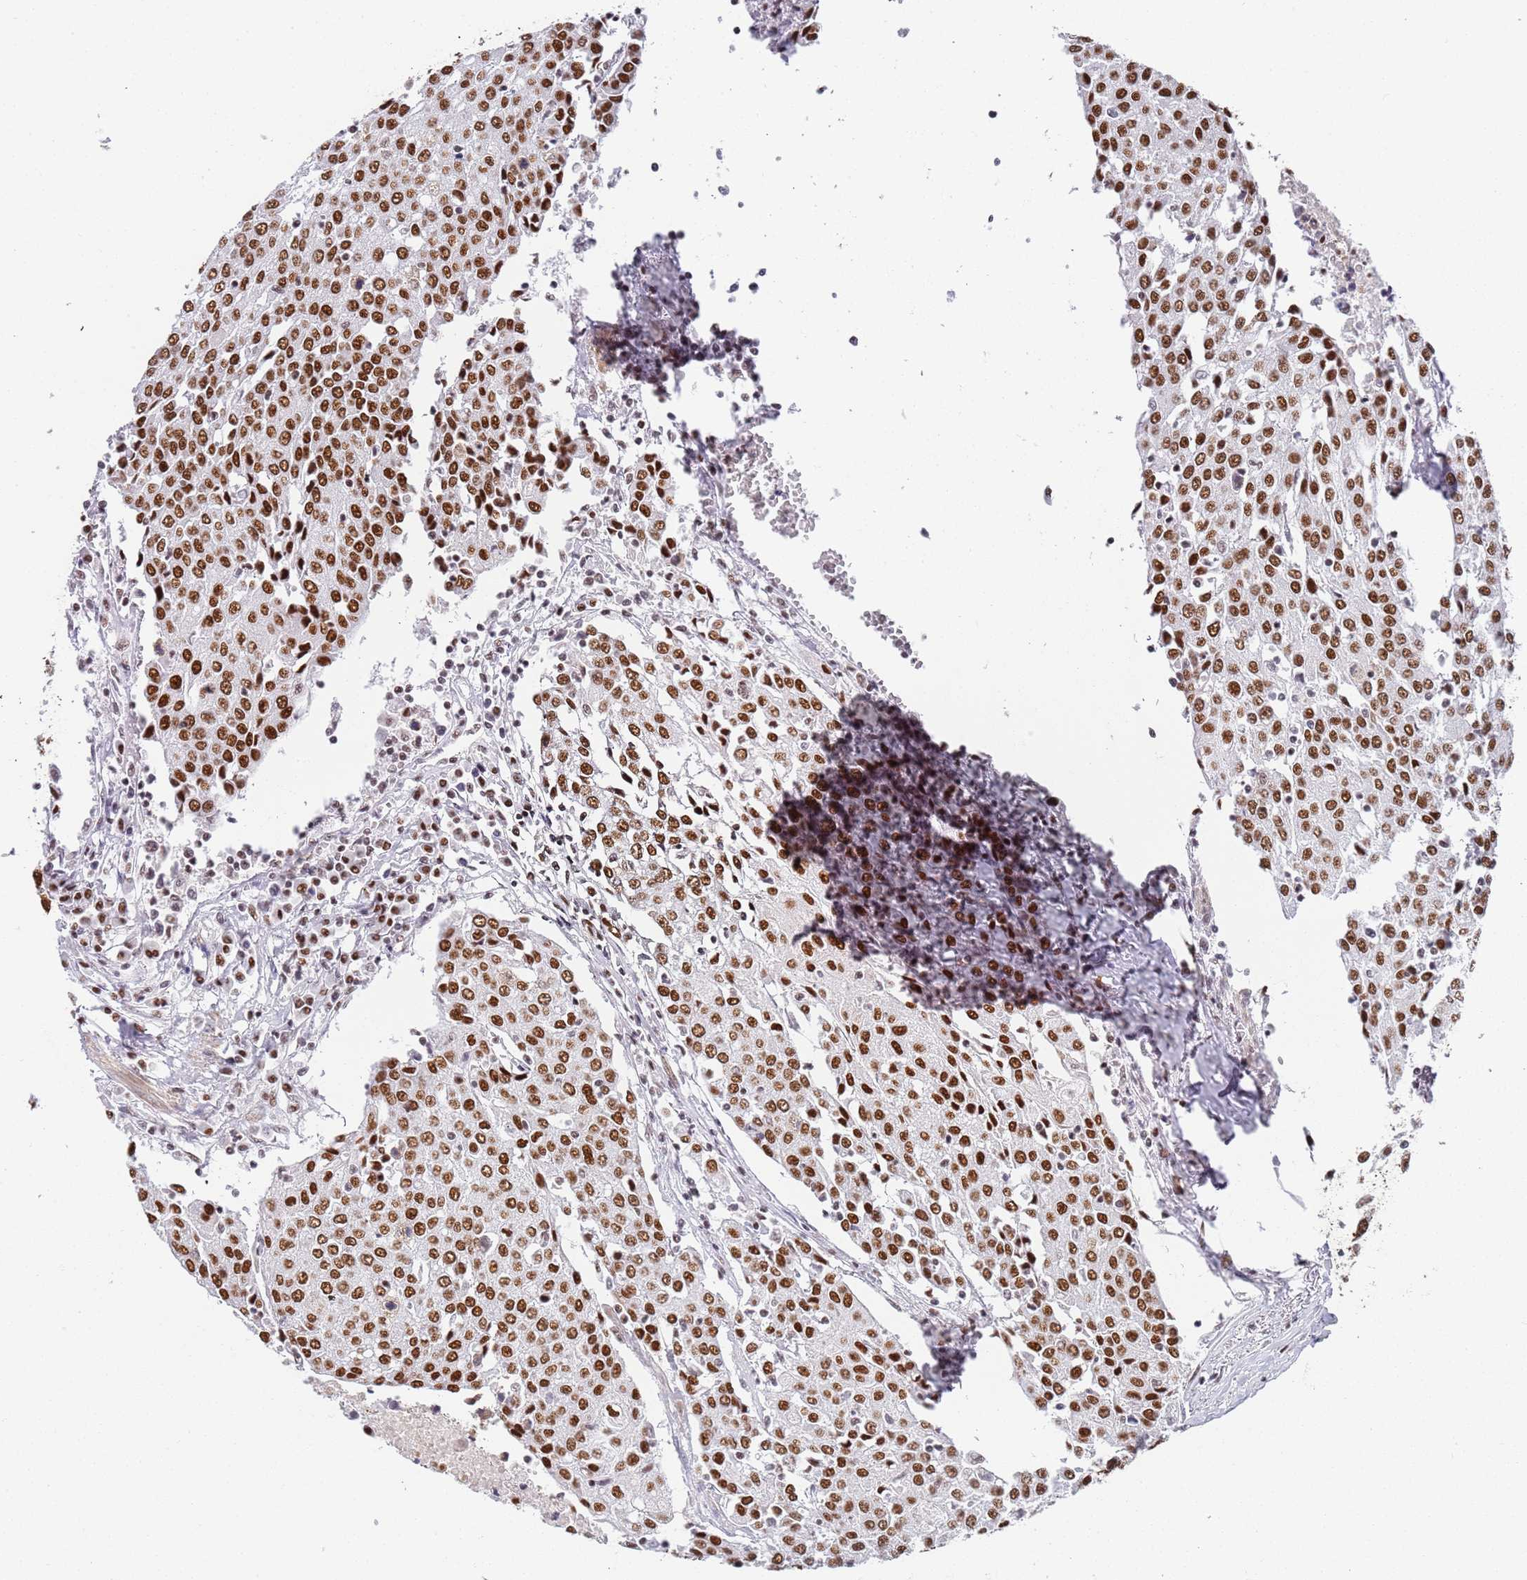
{"staining": {"intensity": "strong", "quantity": ">75%", "location": "nuclear"}, "tissue": "urothelial cancer", "cell_type": "Tumor cells", "image_type": "cancer", "snomed": [{"axis": "morphology", "description": "Urothelial carcinoma, High grade"}, {"axis": "topography", "description": "Urinary bladder"}], "caption": "Brown immunohistochemical staining in urothelial carcinoma (high-grade) shows strong nuclear staining in approximately >75% of tumor cells.", "gene": "AKAP8L", "patient": {"sex": "female", "age": 85}}